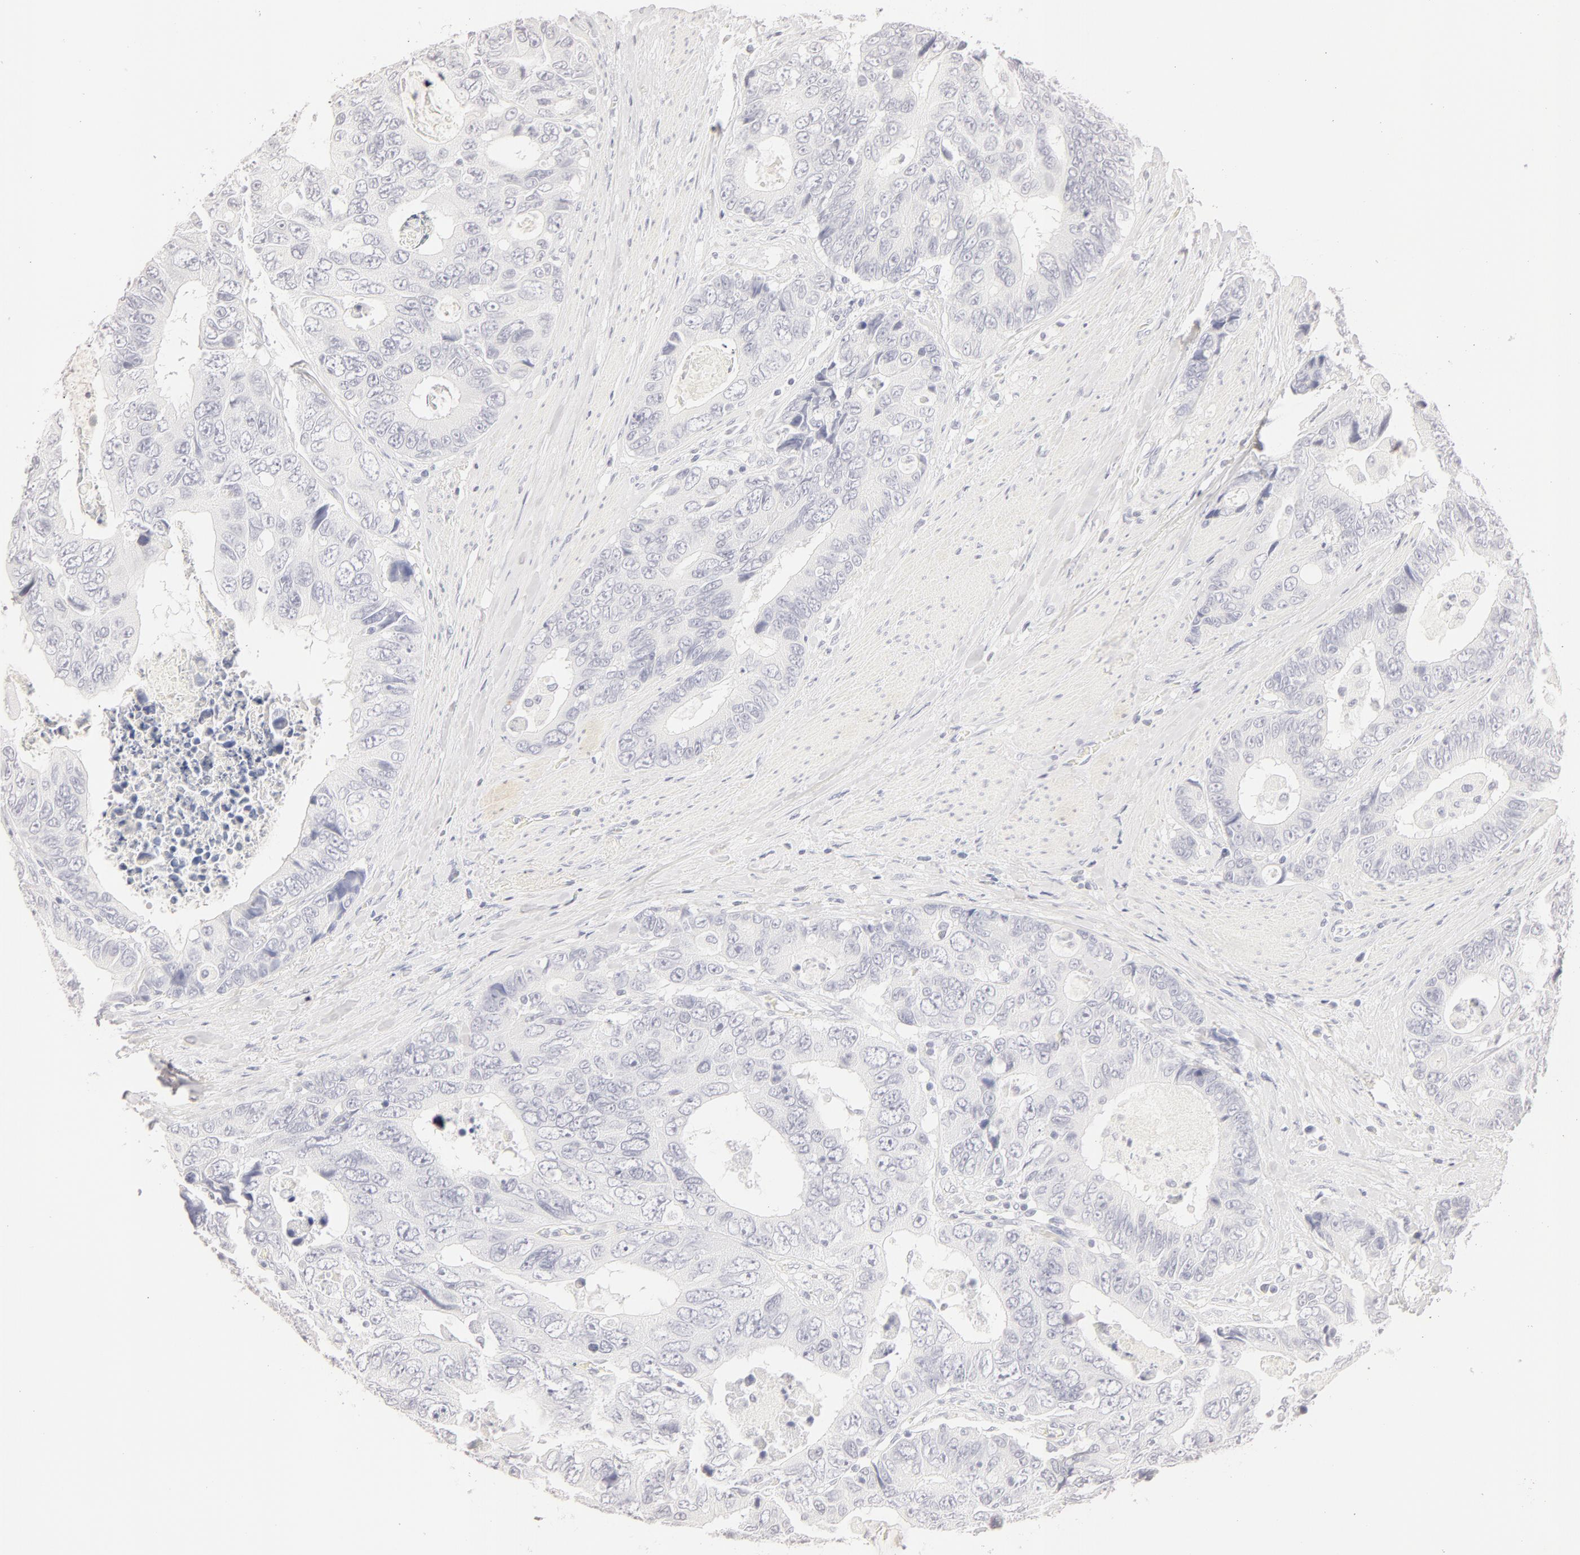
{"staining": {"intensity": "negative", "quantity": "none", "location": "none"}, "tissue": "colorectal cancer", "cell_type": "Tumor cells", "image_type": "cancer", "snomed": [{"axis": "morphology", "description": "Adenocarcinoma, NOS"}, {"axis": "topography", "description": "Rectum"}], "caption": "Photomicrograph shows no significant protein expression in tumor cells of colorectal cancer (adenocarcinoma).", "gene": "LGALS7B", "patient": {"sex": "female", "age": 67}}